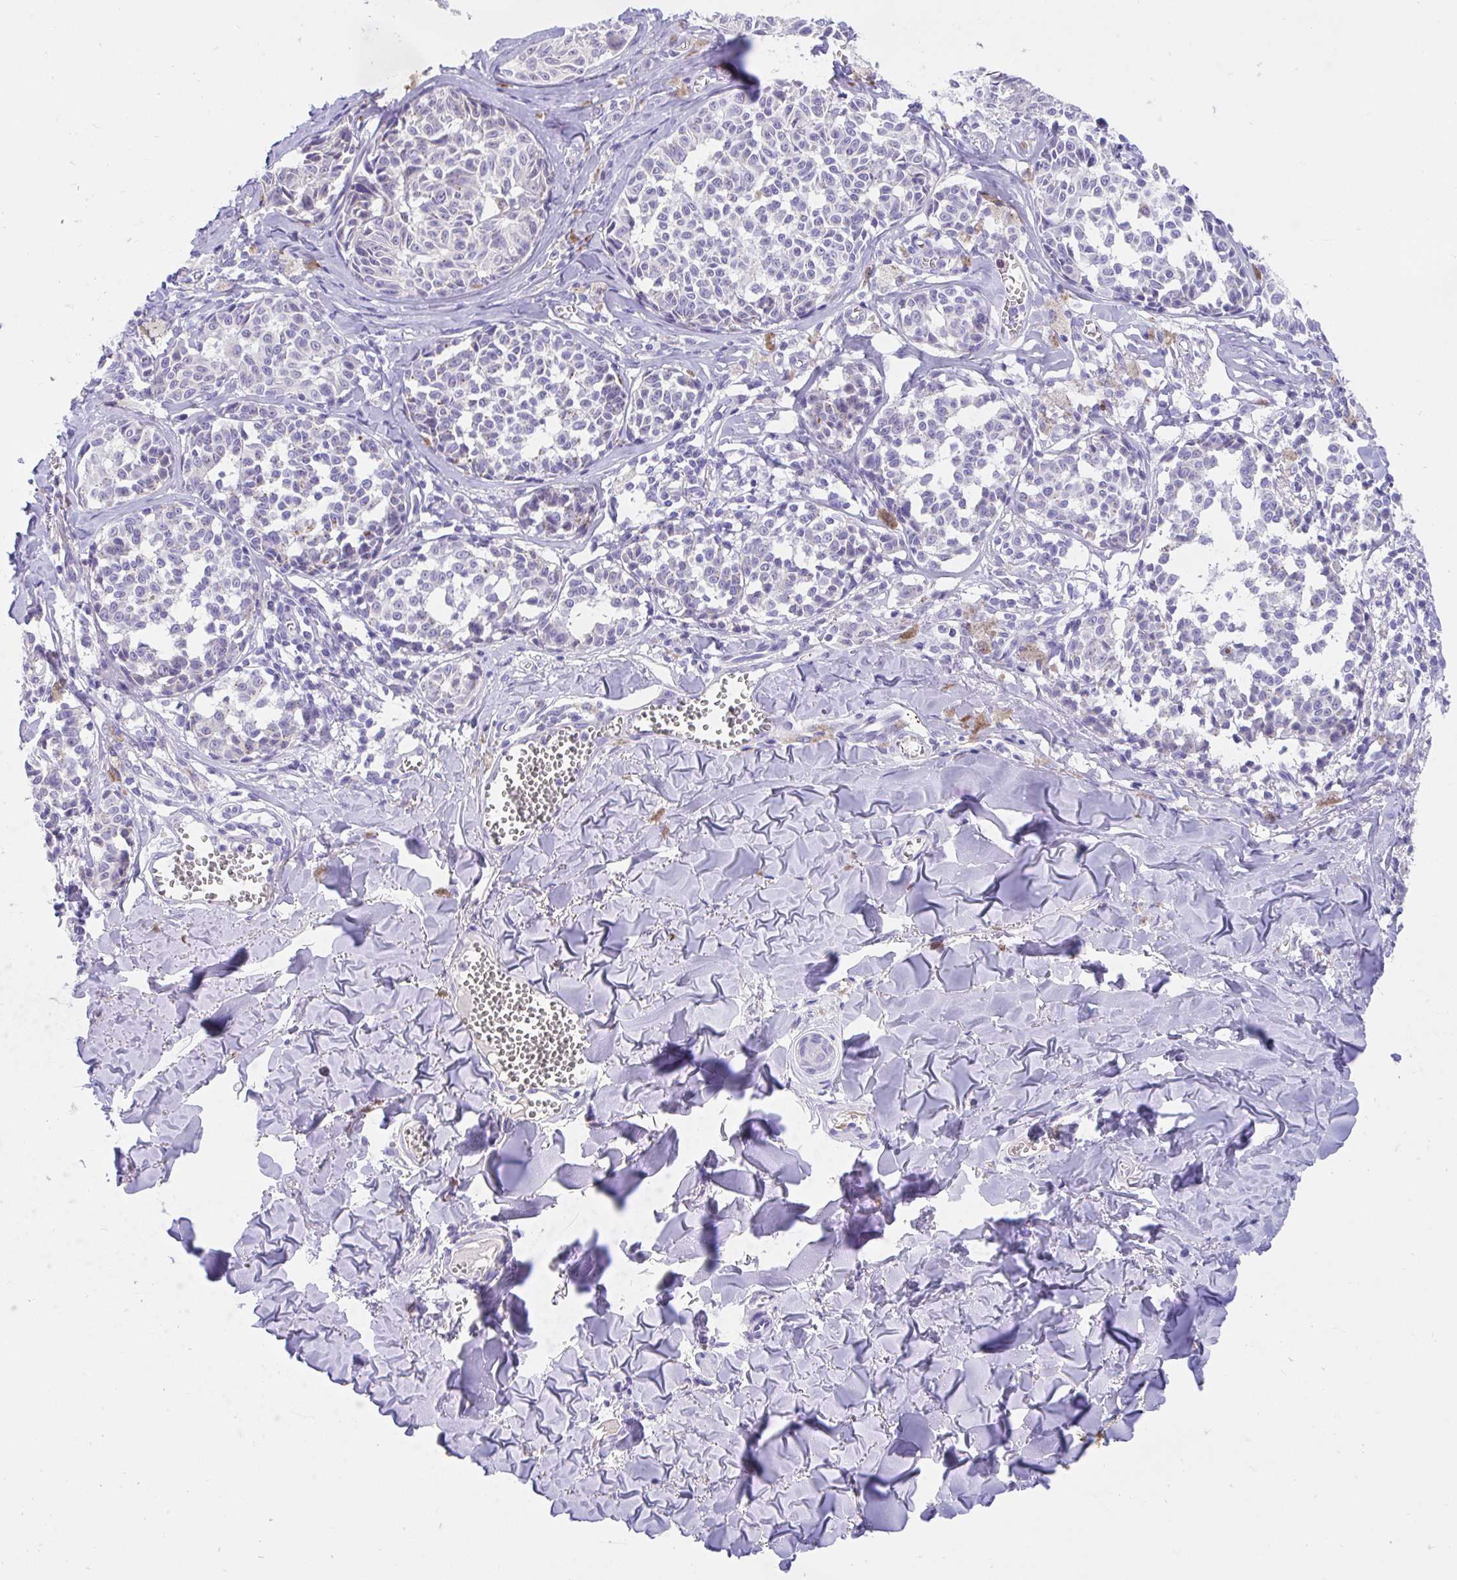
{"staining": {"intensity": "negative", "quantity": "none", "location": "none"}, "tissue": "melanoma", "cell_type": "Tumor cells", "image_type": "cancer", "snomed": [{"axis": "morphology", "description": "Malignant melanoma, NOS"}, {"axis": "topography", "description": "Skin"}], "caption": "High power microscopy histopathology image of an immunohistochemistry (IHC) histopathology image of melanoma, revealing no significant staining in tumor cells. Brightfield microscopy of IHC stained with DAB (brown) and hematoxylin (blue), captured at high magnification.", "gene": "CCSAP", "patient": {"sex": "female", "age": 43}}